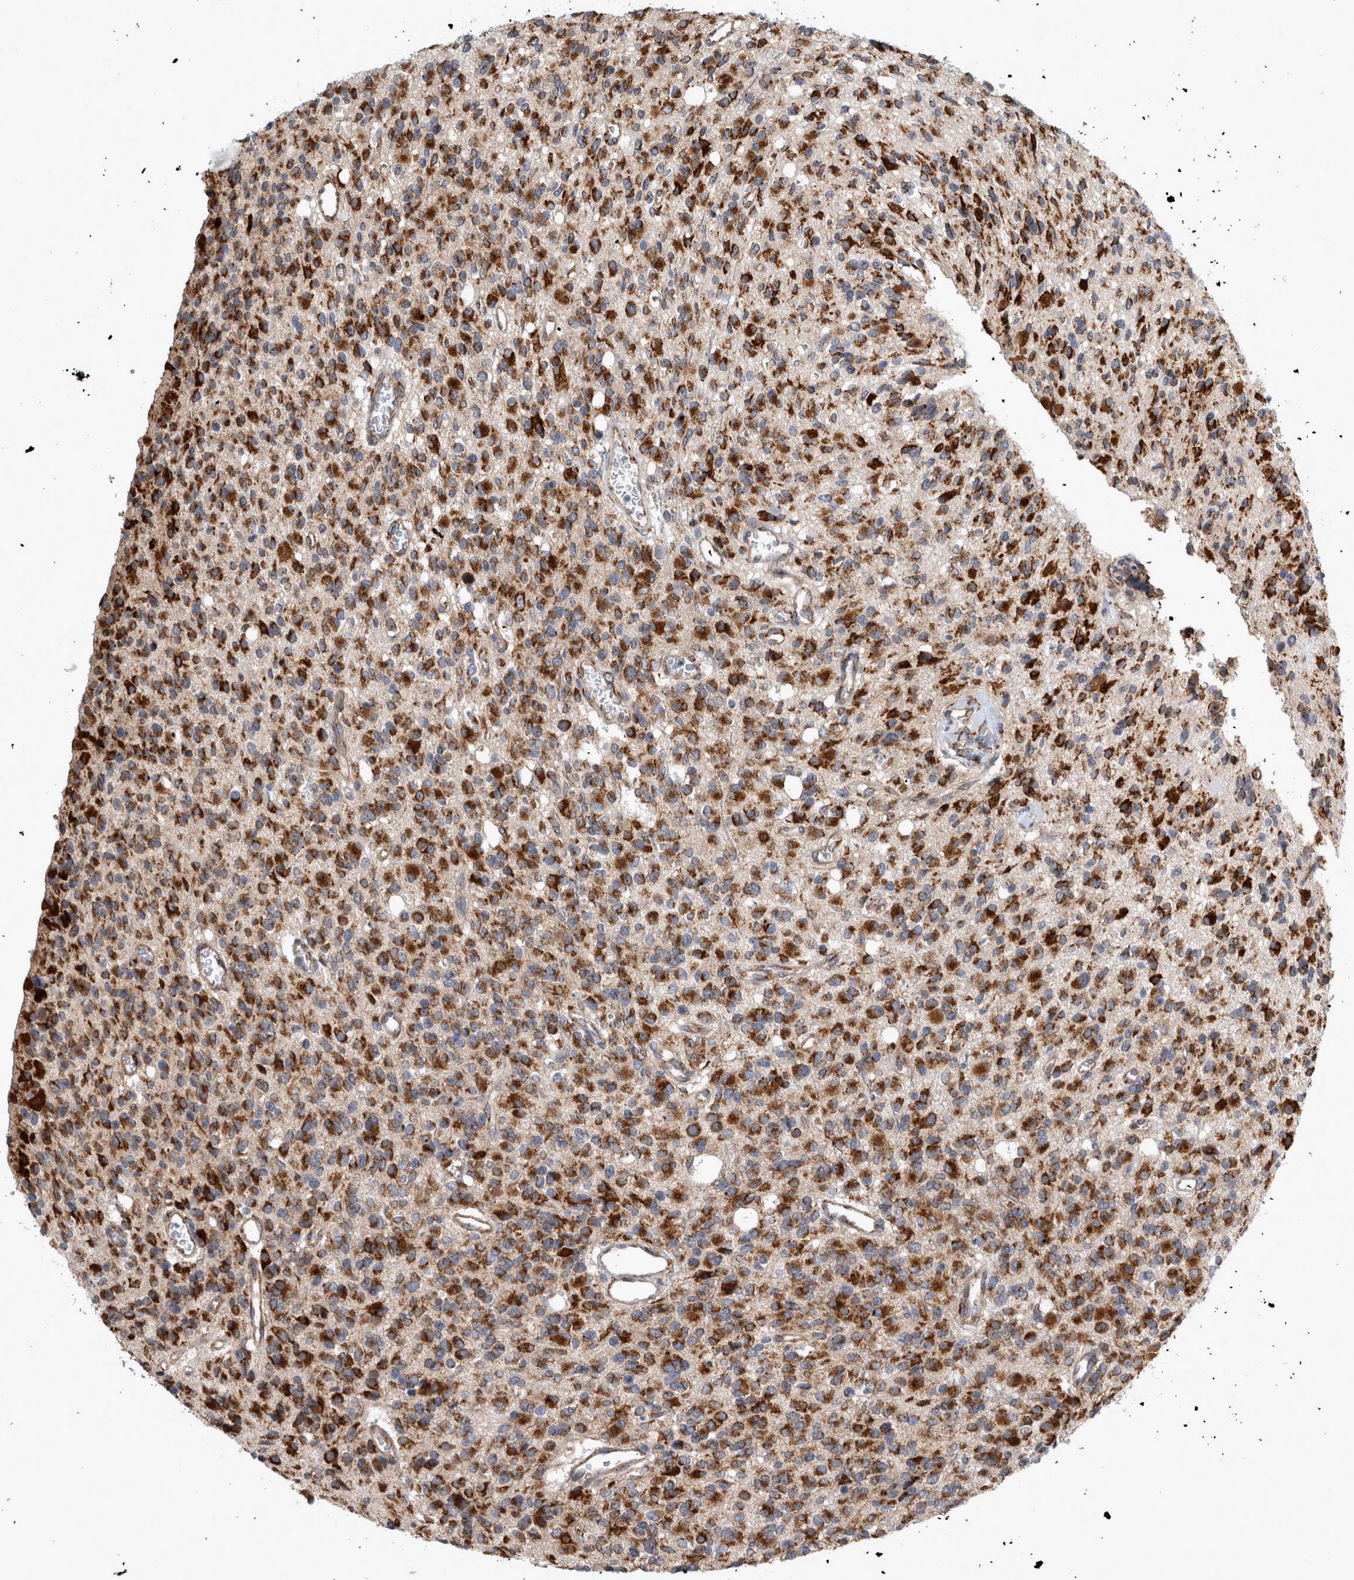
{"staining": {"intensity": "strong", "quantity": ">75%", "location": "cytoplasmic/membranous"}, "tissue": "glioma", "cell_type": "Tumor cells", "image_type": "cancer", "snomed": [{"axis": "morphology", "description": "Glioma, malignant, High grade"}, {"axis": "topography", "description": "Brain"}], "caption": "Glioma stained with IHC demonstrates strong cytoplasmic/membranous positivity in about >75% of tumor cells. The staining was performed using DAB (3,3'-diaminobenzidine) to visualize the protein expression in brown, while the nuclei were stained in blue with hematoxylin (Magnification: 20x).", "gene": "FHIP2B", "patient": {"sex": "male", "age": 34}}